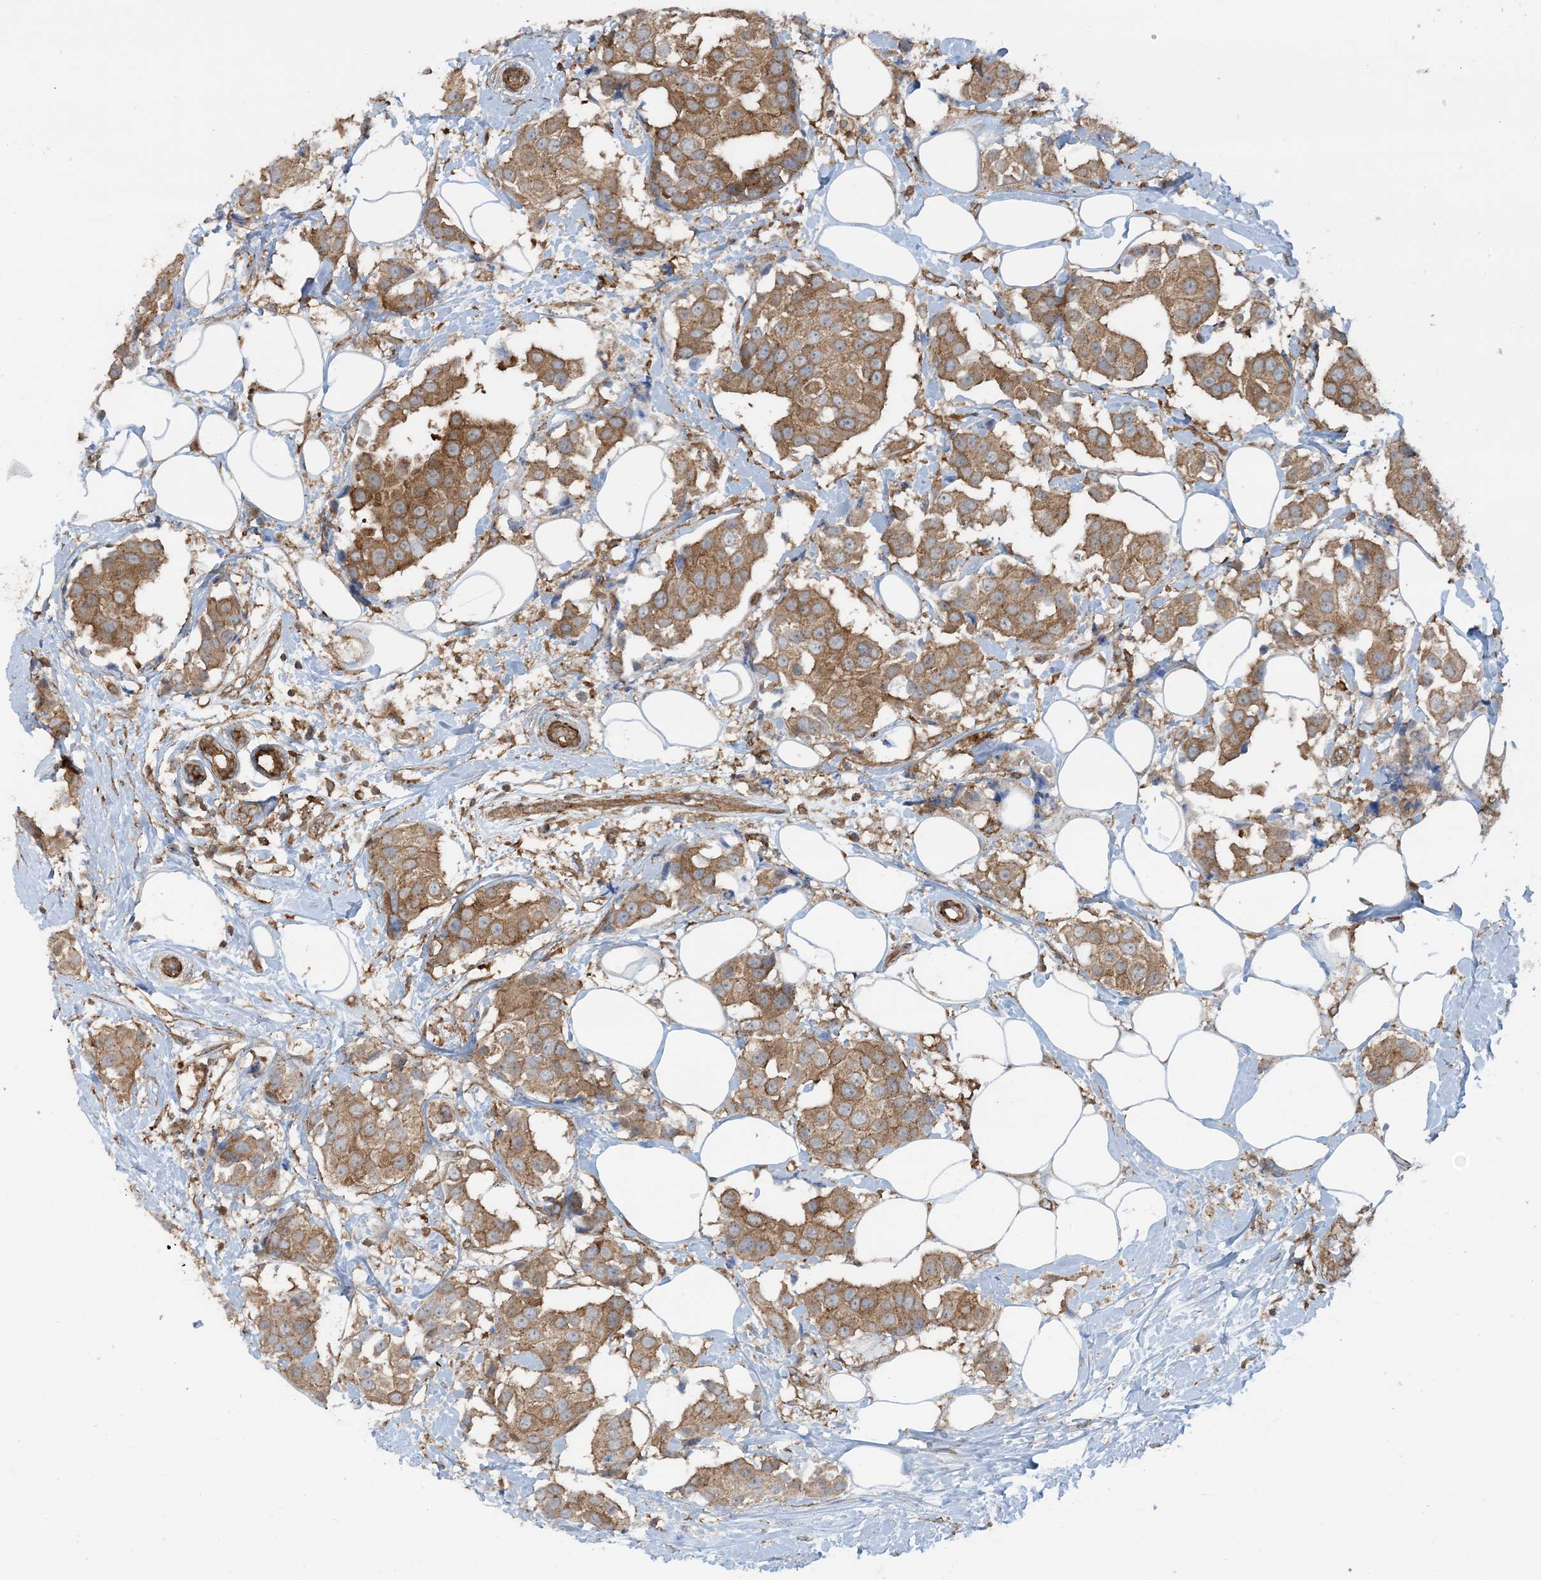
{"staining": {"intensity": "moderate", "quantity": ">75%", "location": "cytoplasmic/membranous"}, "tissue": "breast cancer", "cell_type": "Tumor cells", "image_type": "cancer", "snomed": [{"axis": "morphology", "description": "Normal tissue, NOS"}, {"axis": "morphology", "description": "Duct carcinoma"}, {"axis": "topography", "description": "Breast"}], "caption": "Human breast cancer (infiltrating ductal carcinoma) stained with a protein marker exhibits moderate staining in tumor cells.", "gene": "STAM2", "patient": {"sex": "female", "age": 39}}